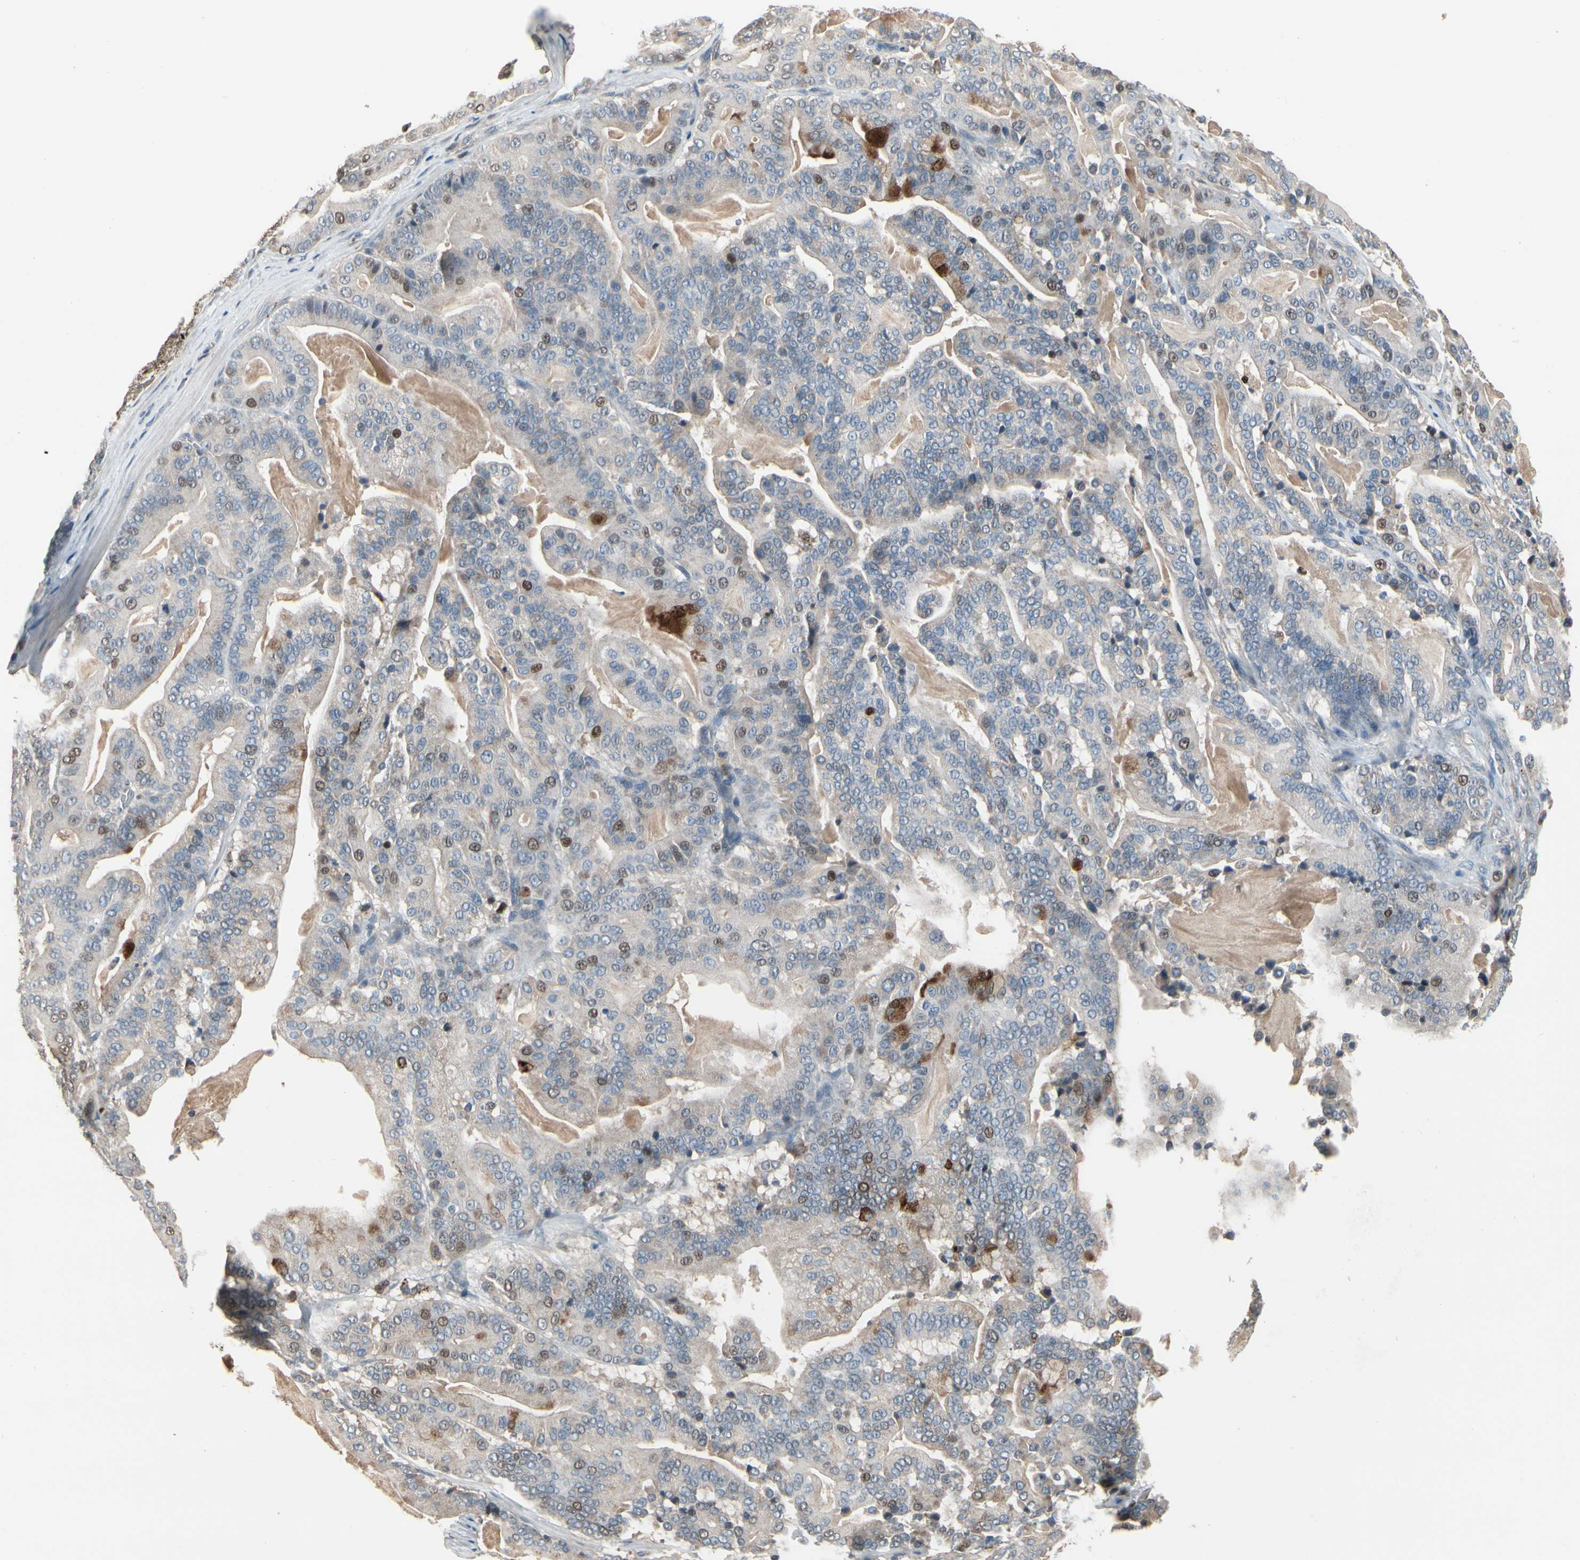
{"staining": {"intensity": "moderate", "quantity": "<25%", "location": "nuclear"}, "tissue": "pancreatic cancer", "cell_type": "Tumor cells", "image_type": "cancer", "snomed": [{"axis": "morphology", "description": "Adenocarcinoma, NOS"}, {"axis": "topography", "description": "Pancreas"}], "caption": "Immunohistochemistry (IHC) staining of pancreatic adenocarcinoma, which displays low levels of moderate nuclear staining in about <25% of tumor cells indicating moderate nuclear protein positivity. The staining was performed using DAB (3,3'-diaminobenzidine) (brown) for protein detection and nuclei were counterstained in hematoxylin (blue).", "gene": "ZKSCAN4", "patient": {"sex": "male", "age": 63}}